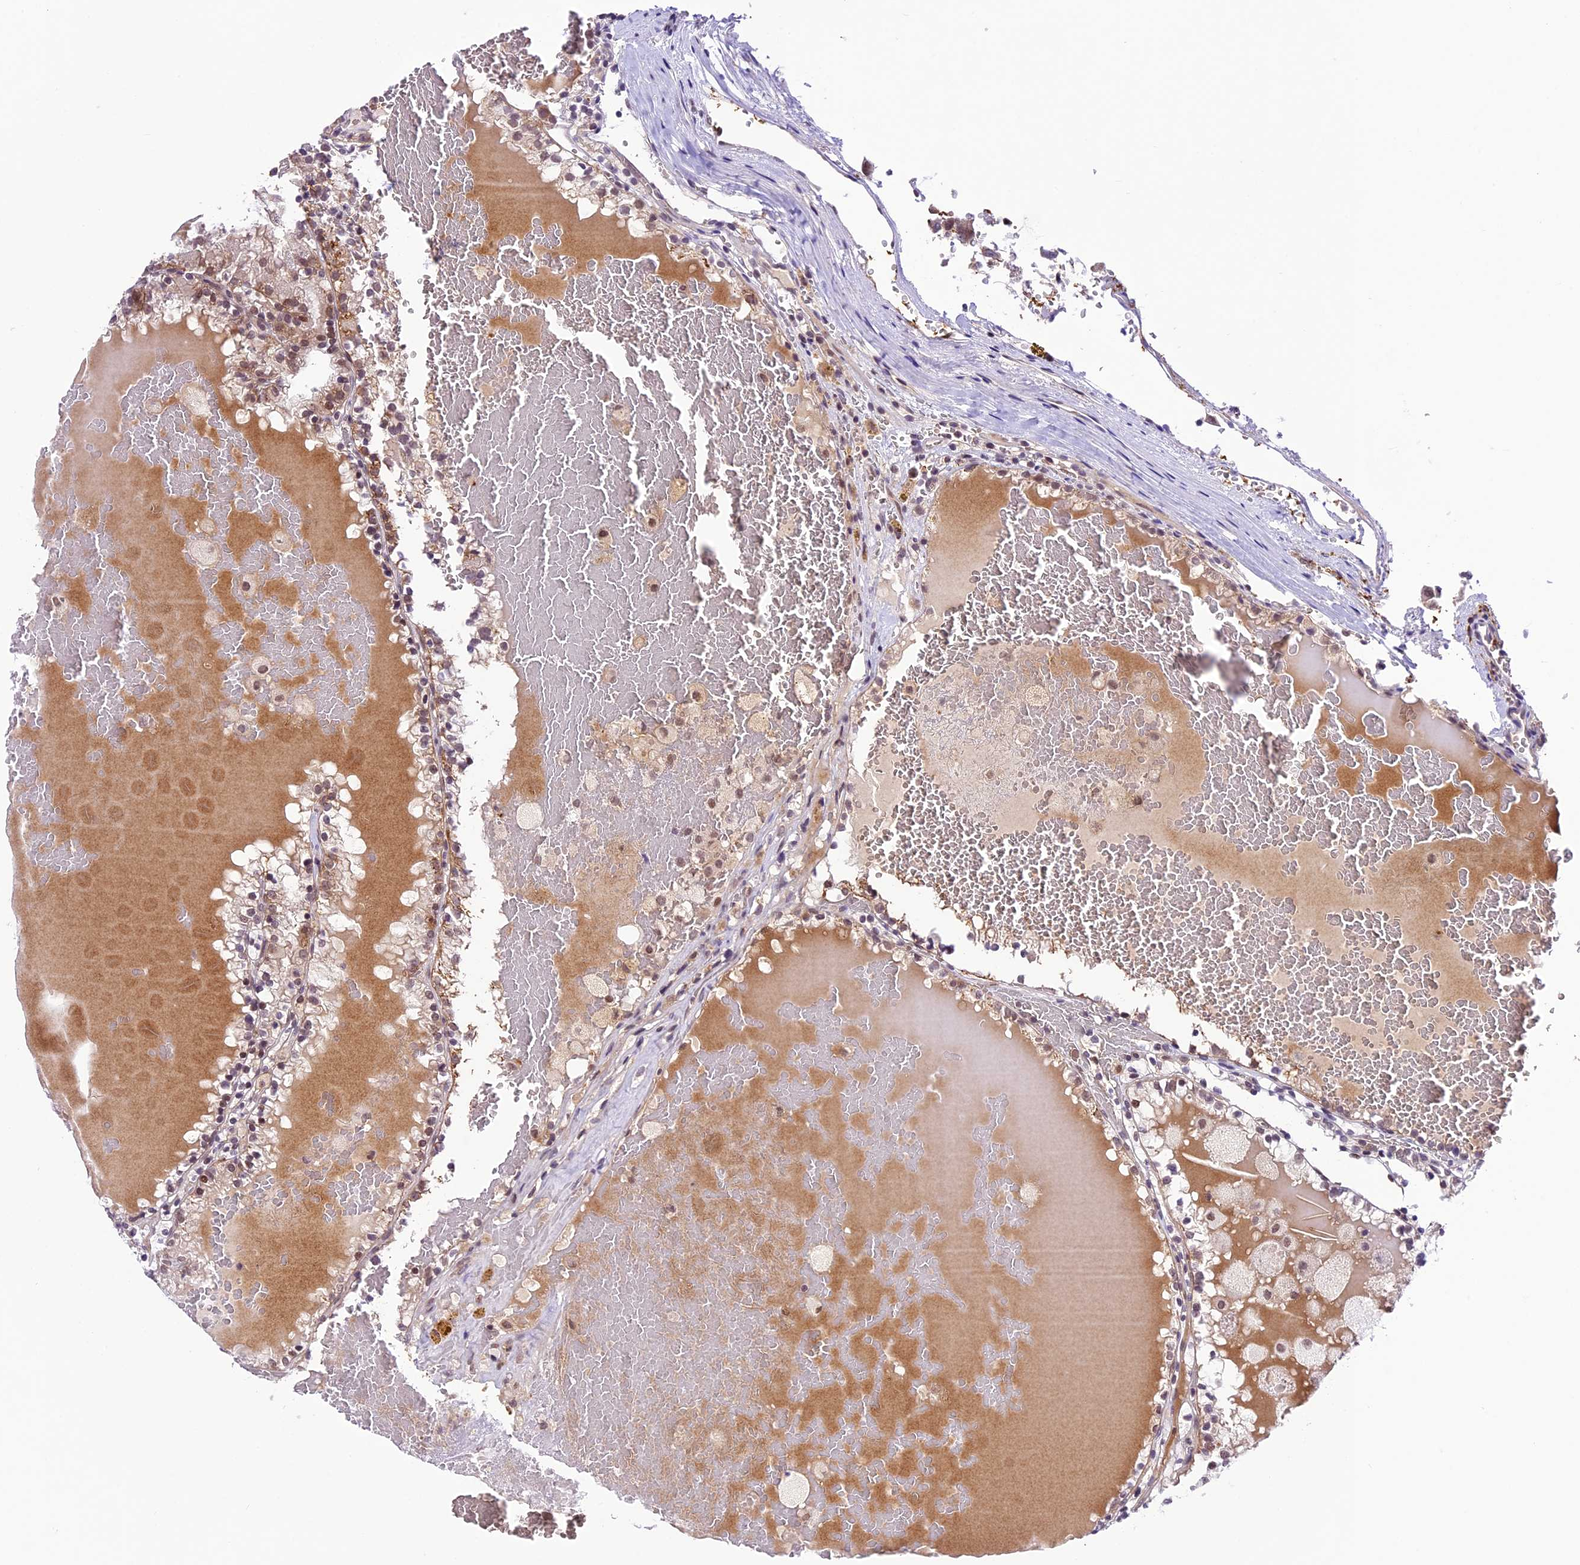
{"staining": {"intensity": "moderate", "quantity": "<25%", "location": "nuclear"}, "tissue": "renal cancer", "cell_type": "Tumor cells", "image_type": "cancer", "snomed": [{"axis": "morphology", "description": "Adenocarcinoma, NOS"}, {"axis": "topography", "description": "Kidney"}], "caption": "Human renal adenocarcinoma stained for a protein (brown) demonstrates moderate nuclear positive expression in approximately <25% of tumor cells.", "gene": "SHKBP1", "patient": {"sex": "female", "age": 56}}